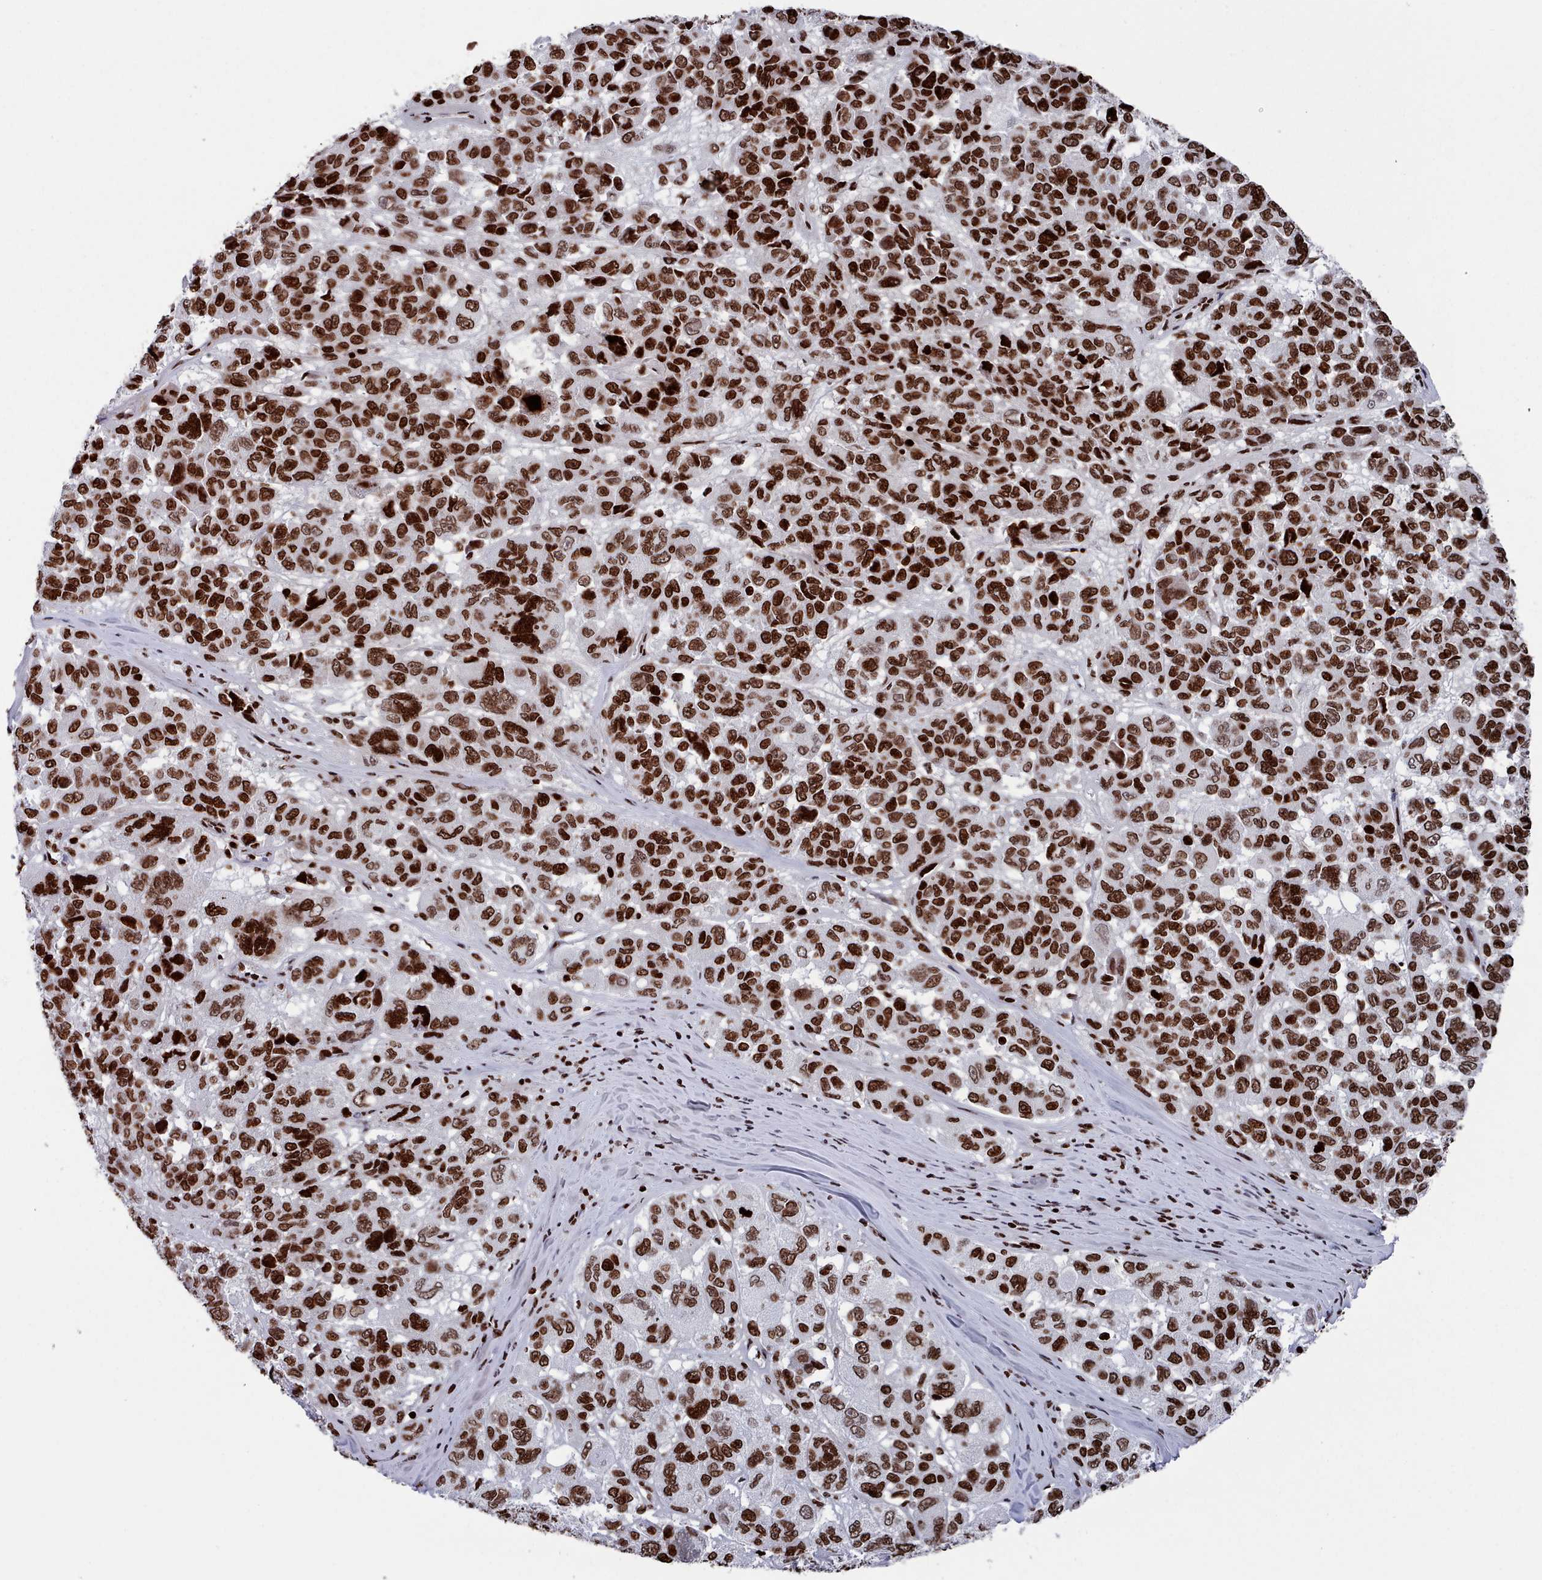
{"staining": {"intensity": "strong", "quantity": ">75%", "location": "nuclear"}, "tissue": "melanoma", "cell_type": "Tumor cells", "image_type": "cancer", "snomed": [{"axis": "morphology", "description": "Malignant melanoma, NOS"}, {"axis": "topography", "description": "Skin"}], "caption": "The immunohistochemical stain shows strong nuclear expression in tumor cells of malignant melanoma tissue.", "gene": "PCDHB12", "patient": {"sex": "female", "age": 66}}